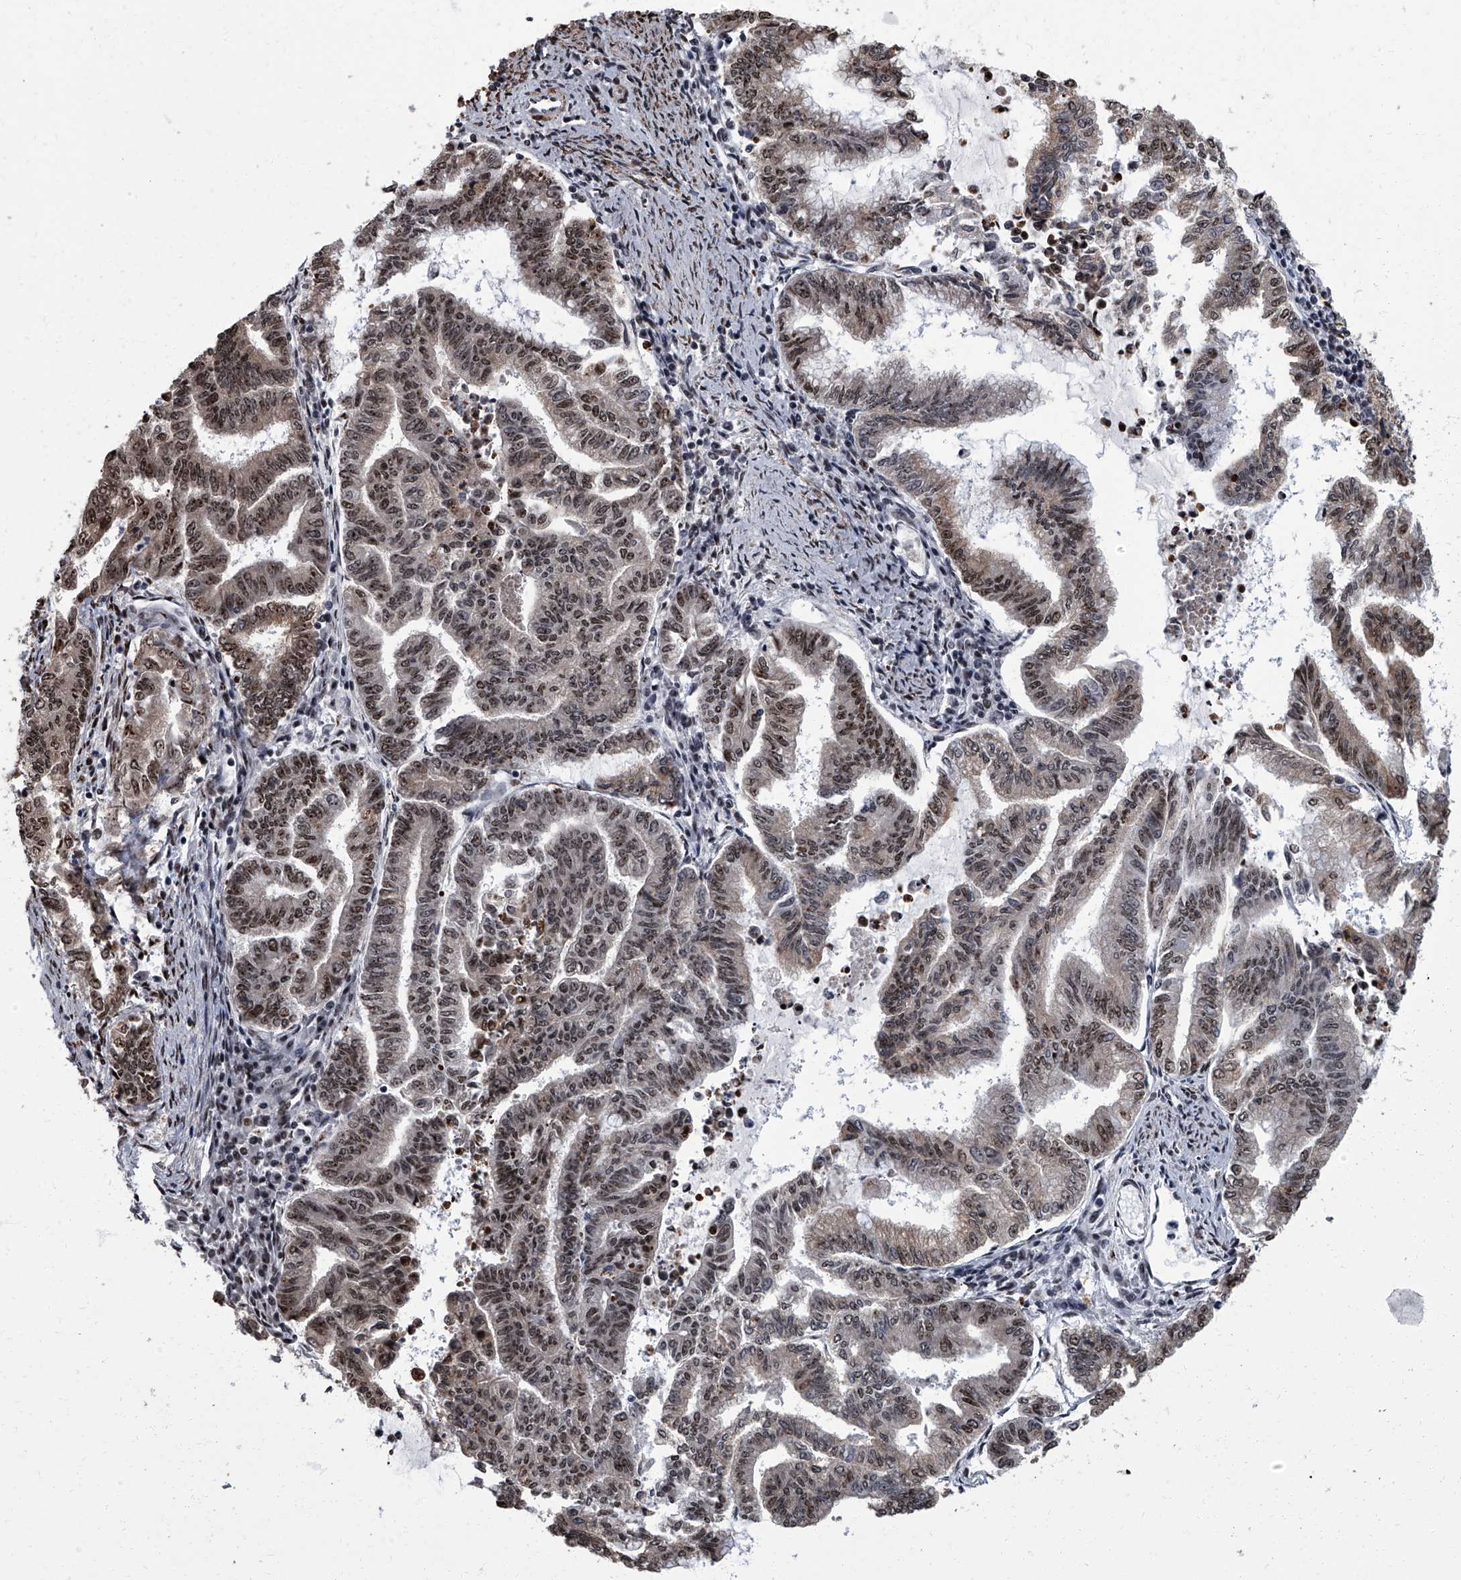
{"staining": {"intensity": "moderate", "quantity": ">75%", "location": "nuclear"}, "tissue": "endometrial cancer", "cell_type": "Tumor cells", "image_type": "cancer", "snomed": [{"axis": "morphology", "description": "Adenocarcinoma, NOS"}, {"axis": "topography", "description": "Endometrium"}], "caption": "Protein staining shows moderate nuclear expression in approximately >75% of tumor cells in endometrial adenocarcinoma. The protein of interest is shown in brown color, while the nuclei are stained blue.", "gene": "ZNF518B", "patient": {"sex": "female", "age": 79}}